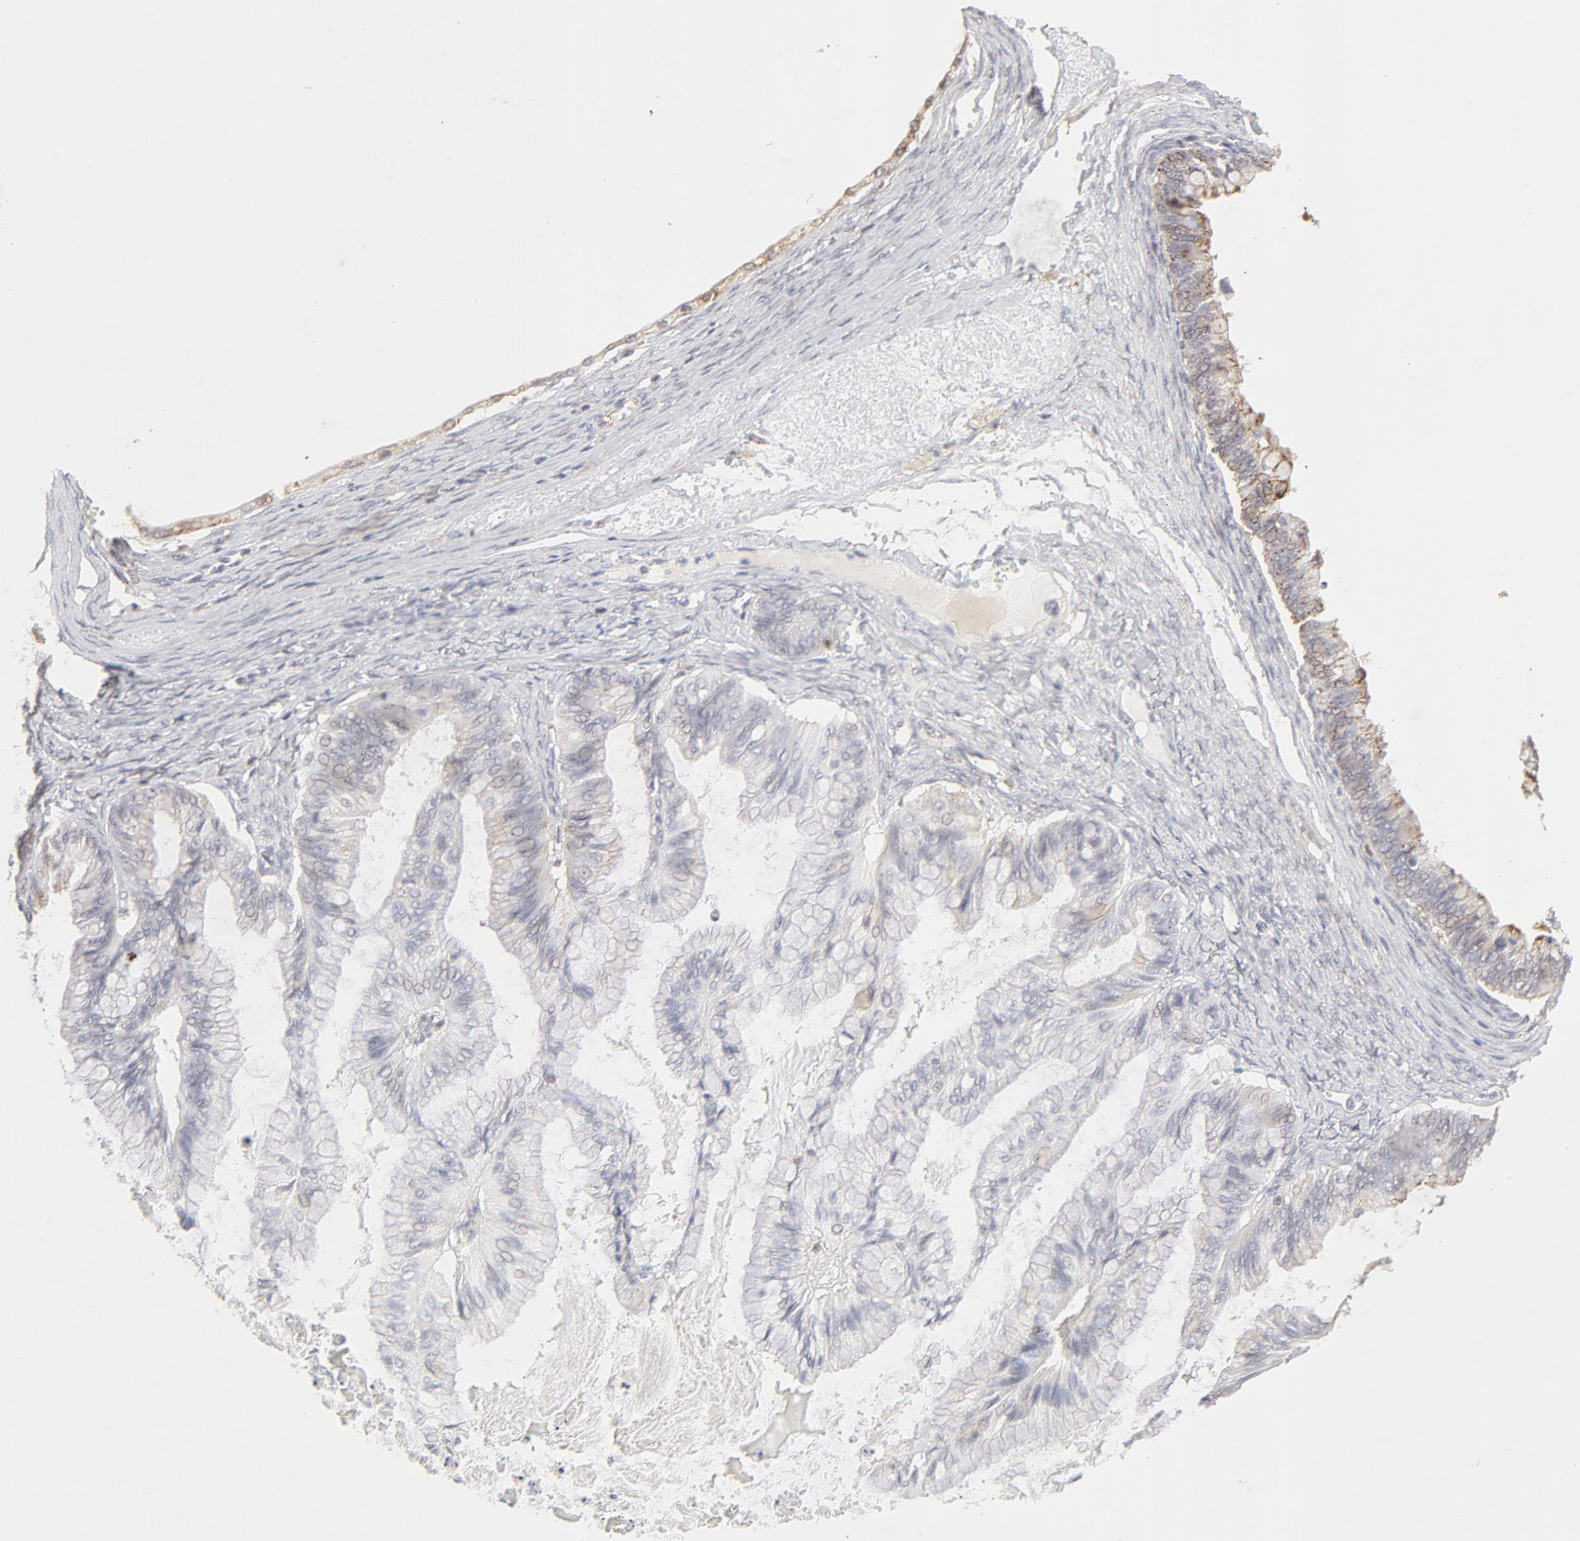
{"staining": {"intensity": "negative", "quantity": "none", "location": "none"}, "tissue": "ovarian cancer", "cell_type": "Tumor cells", "image_type": "cancer", "snomed": [{"axis": "morphology", "description": "Cystadenocarcinoma, mucinous, NOS"}, {"axis": "topography", "description": "Ovary"}], "caption": "DAB immunohistochemical staining of ovarian cancer (mucinous cystadenocarcinoma) reveals no significant positivity in tumor cells. The staining is performed using DAB (3,3'-diaminobenzidine) brown chromogen with nuclei counter-stained in using hematoxylin.", "gene": "CDK6", "patient": {"sex": "female", "age": 57}}